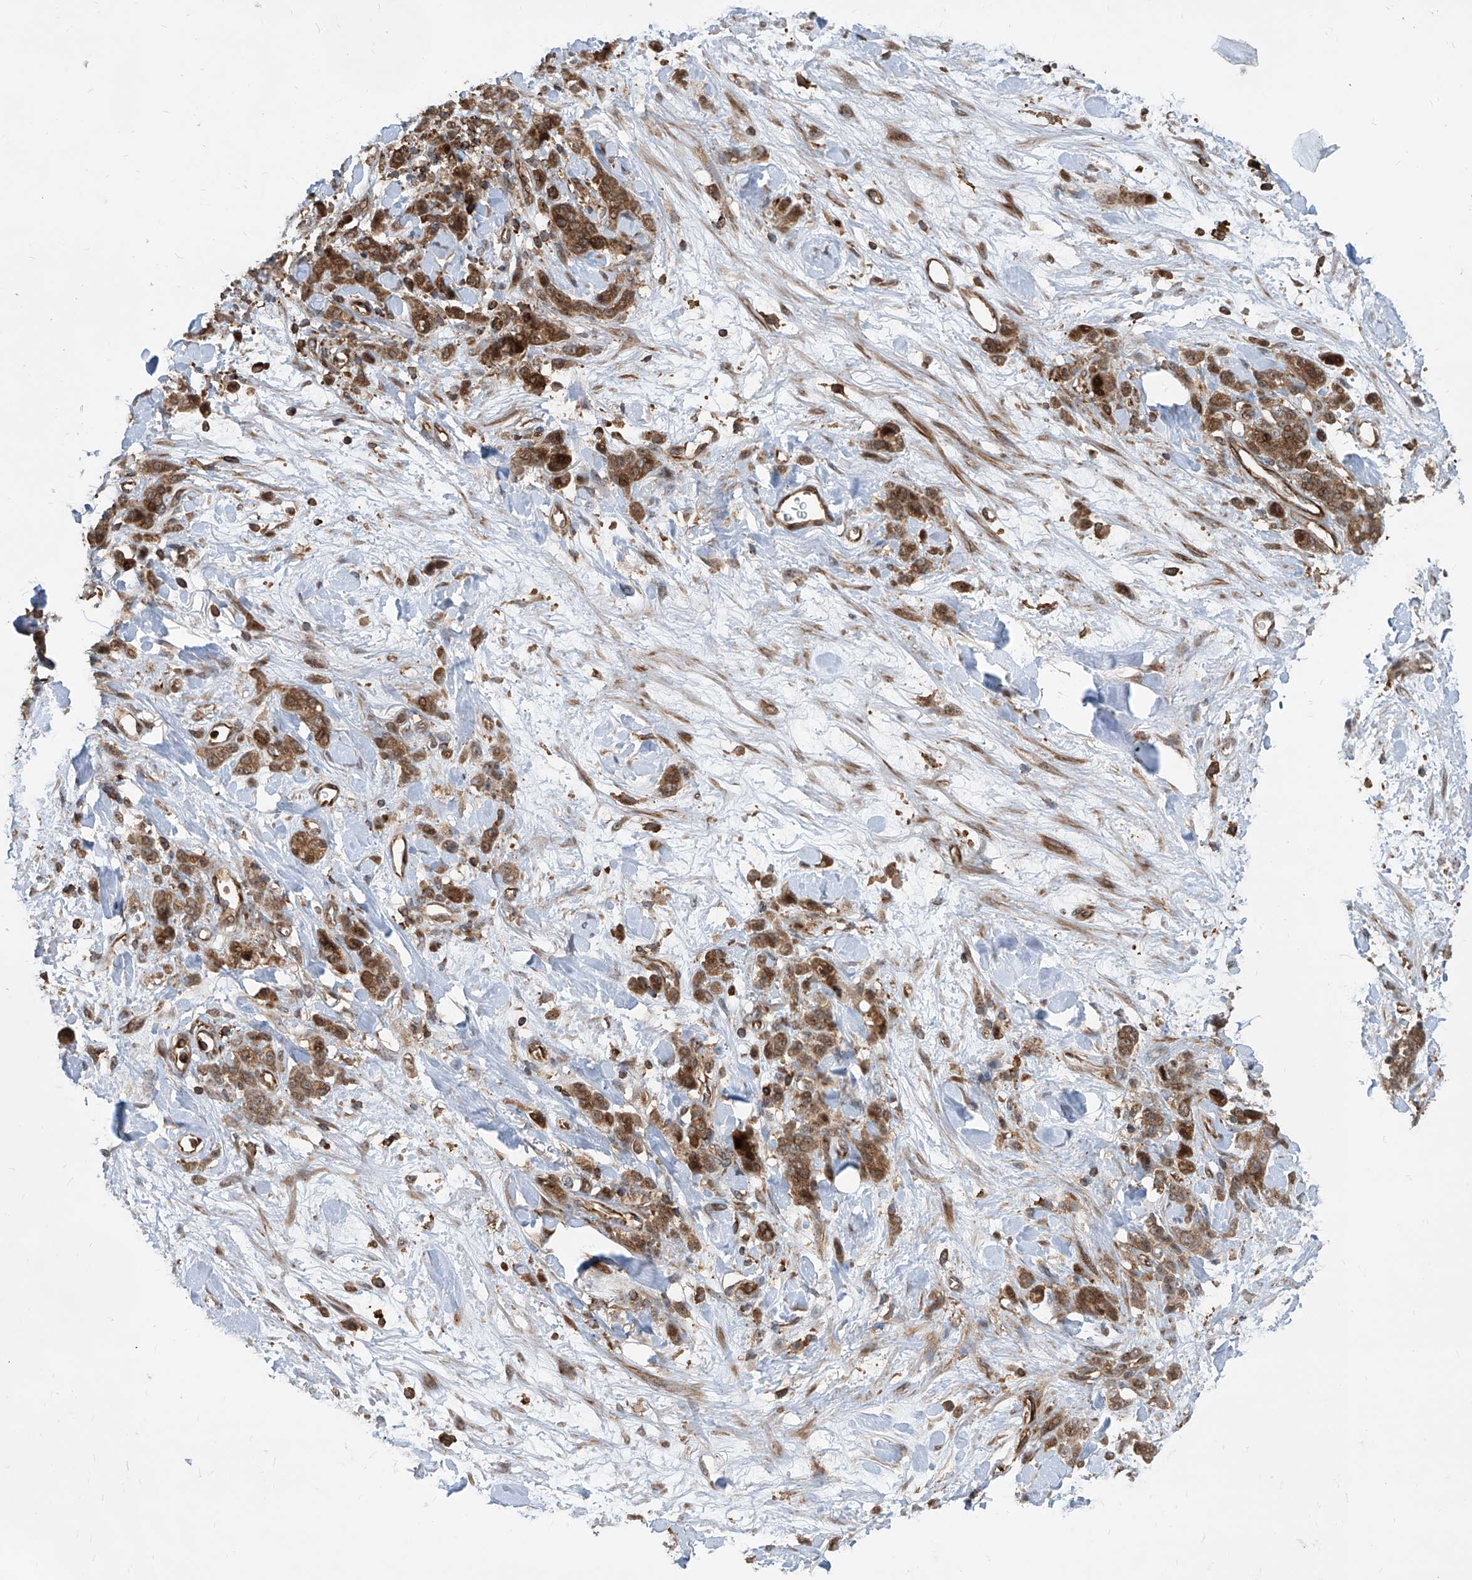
{"staining": {"intensity": "moderate", "quantity": ">75%", "location": "cytoplasmic/membranous"}, "tissue": "stomach cancer", "cell_type": "Tumor cells", "image_type": "cancer", "snomed": [{"axis": "morphology", "description": "Normal tissue, NOS"}, {"axis": "morphology", "description": "Adenocarcinoma, NOS"}, {"axis": "topography", "description": "Stomach"}], "caption": "The histopathology image exhibits a brown stain indicating the presence of a protein in the cytoplasmic/membranous of tumor cells in stomach cancer.", "gene": "MAGED2", "patient": {"sex": "male", "age": 82}}